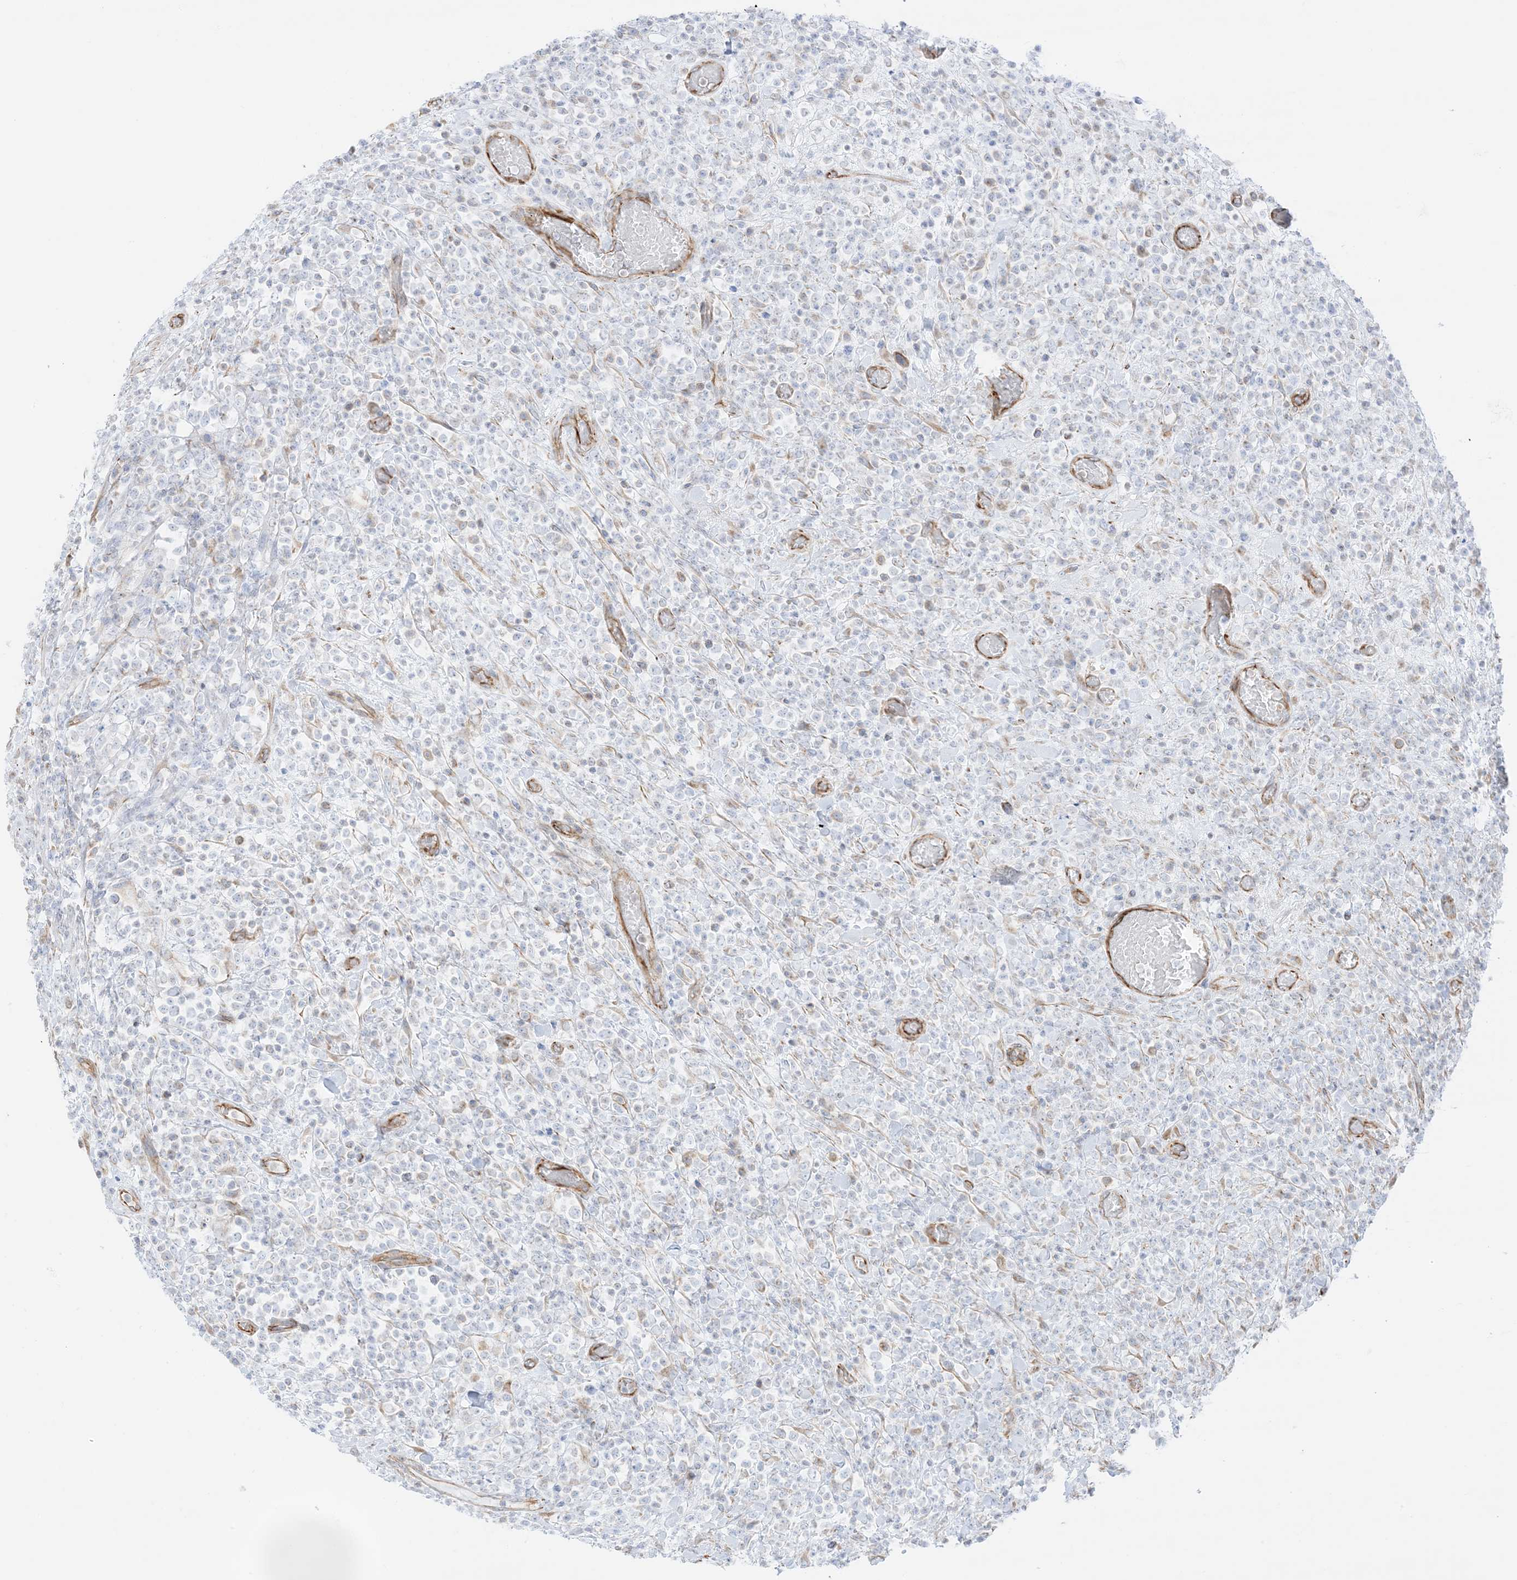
{"staining": {"intensity": "negative", "quantity": "none", "location": "none"}, "tissue": "lymphoma", "cell_type": "Tumor cells", "image_type": "cancer", "snomed": [{"axis": "morphology", "description": "Malignant lymphoma, non-Hodgkin's type, High grade"}, {"axis": "topography", "description": "Colon"}], "caption": "Tumor cells are negative for brown protein staining in lymphoma.", "gene": "PID1", "patient": {"sex": "female", "age": 53}}